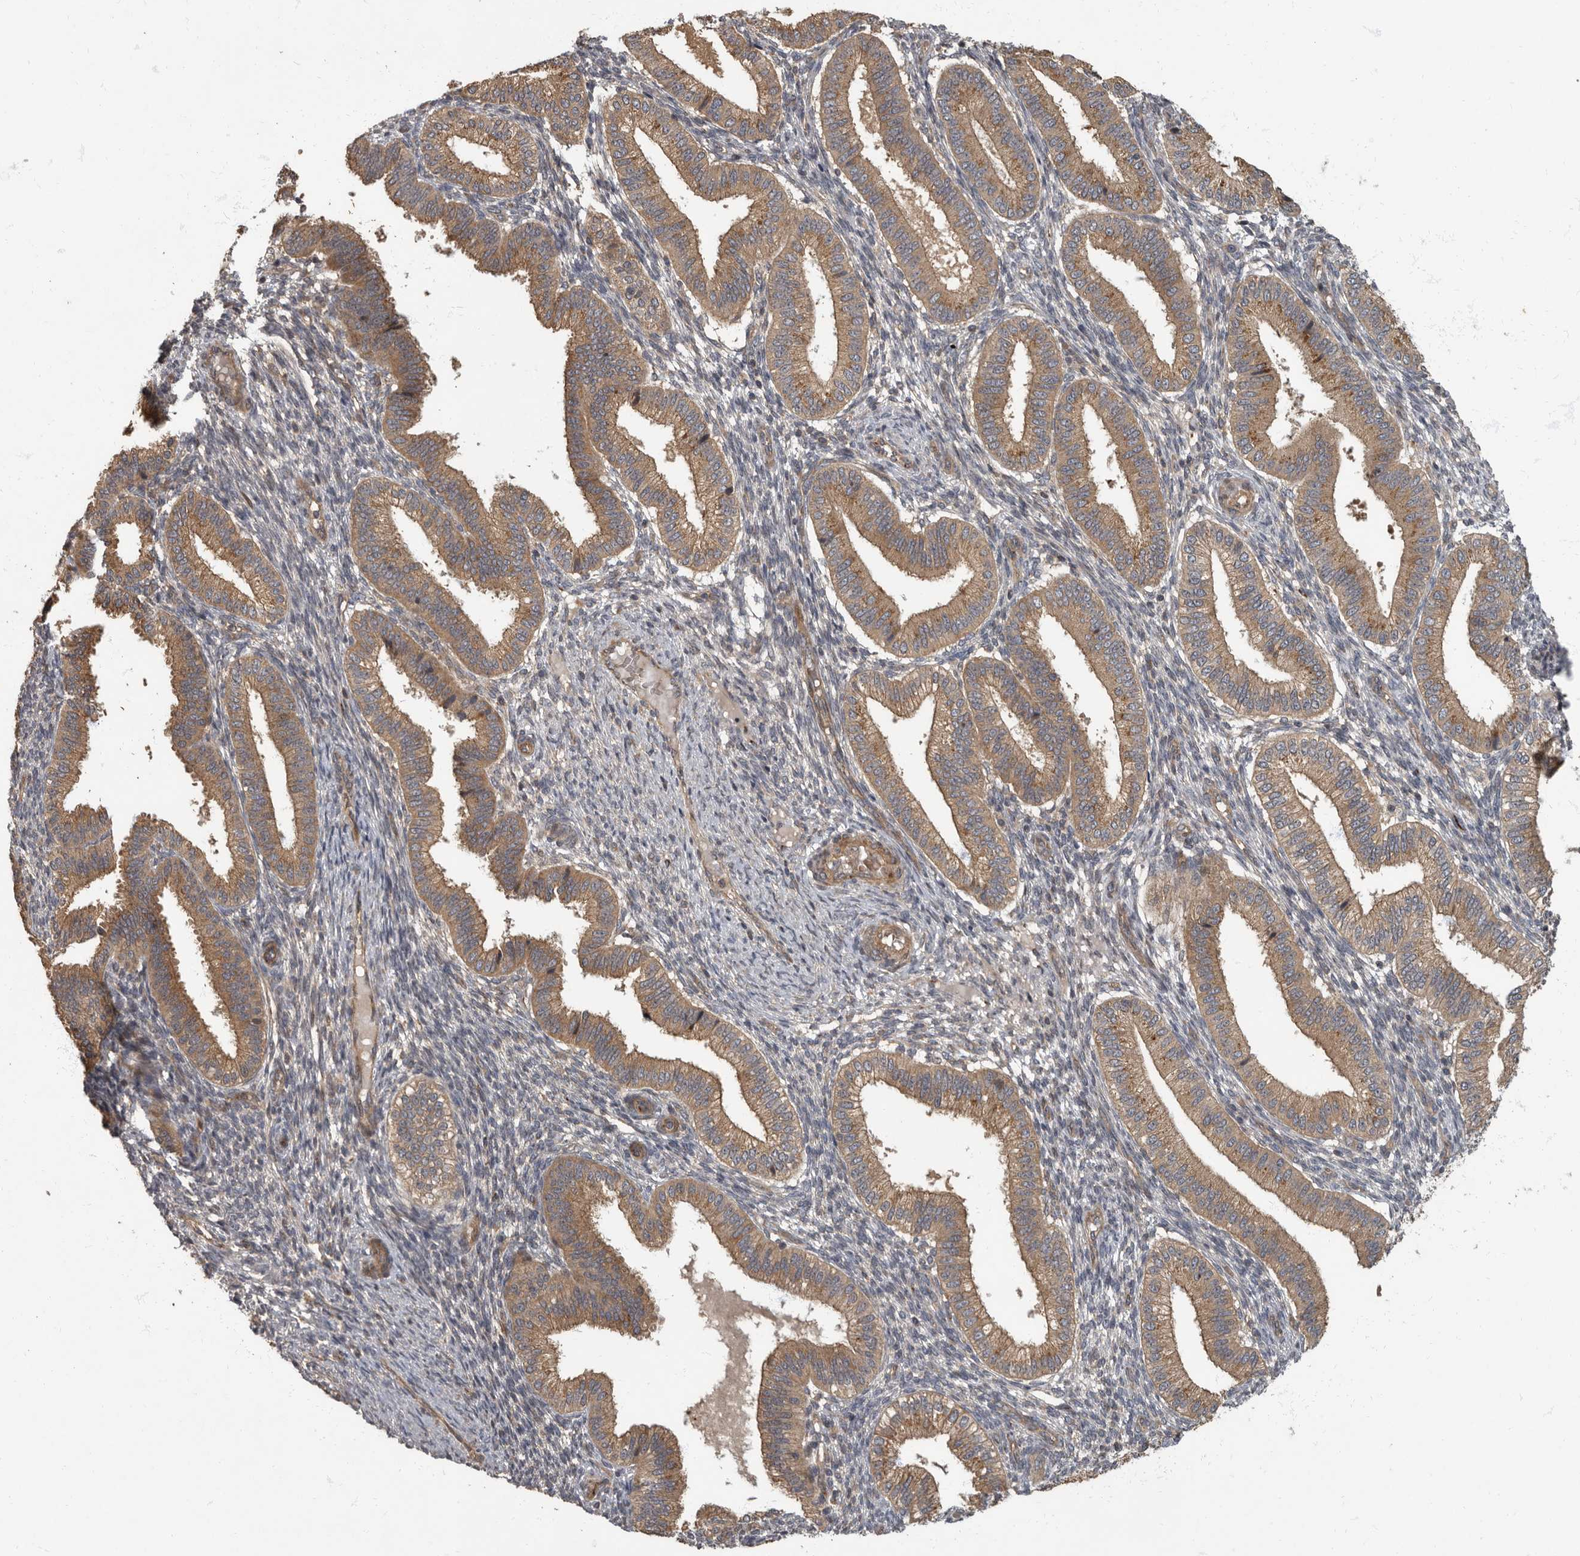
{"staining": {"intensity": "negative", "quantity": "none", "location": "none"}, "tissue": "endometrium", "cell_type": "Cells in endometrial stroma", "image_type": "normal", "snomed": [{"axis": "morphology", "description": "Normal tissue, NOS"}, {"axis": "topography", "description": "Endometrium"}], "caption": "DAB (3,3'-diaminobenzidine) immunohistochemical staining of unremarkable human endometrium demonstrates no significant positivity in cells in endometrial stroma.", "gene": "IQCK", "patient": {"sex": "female", "age": 39}}